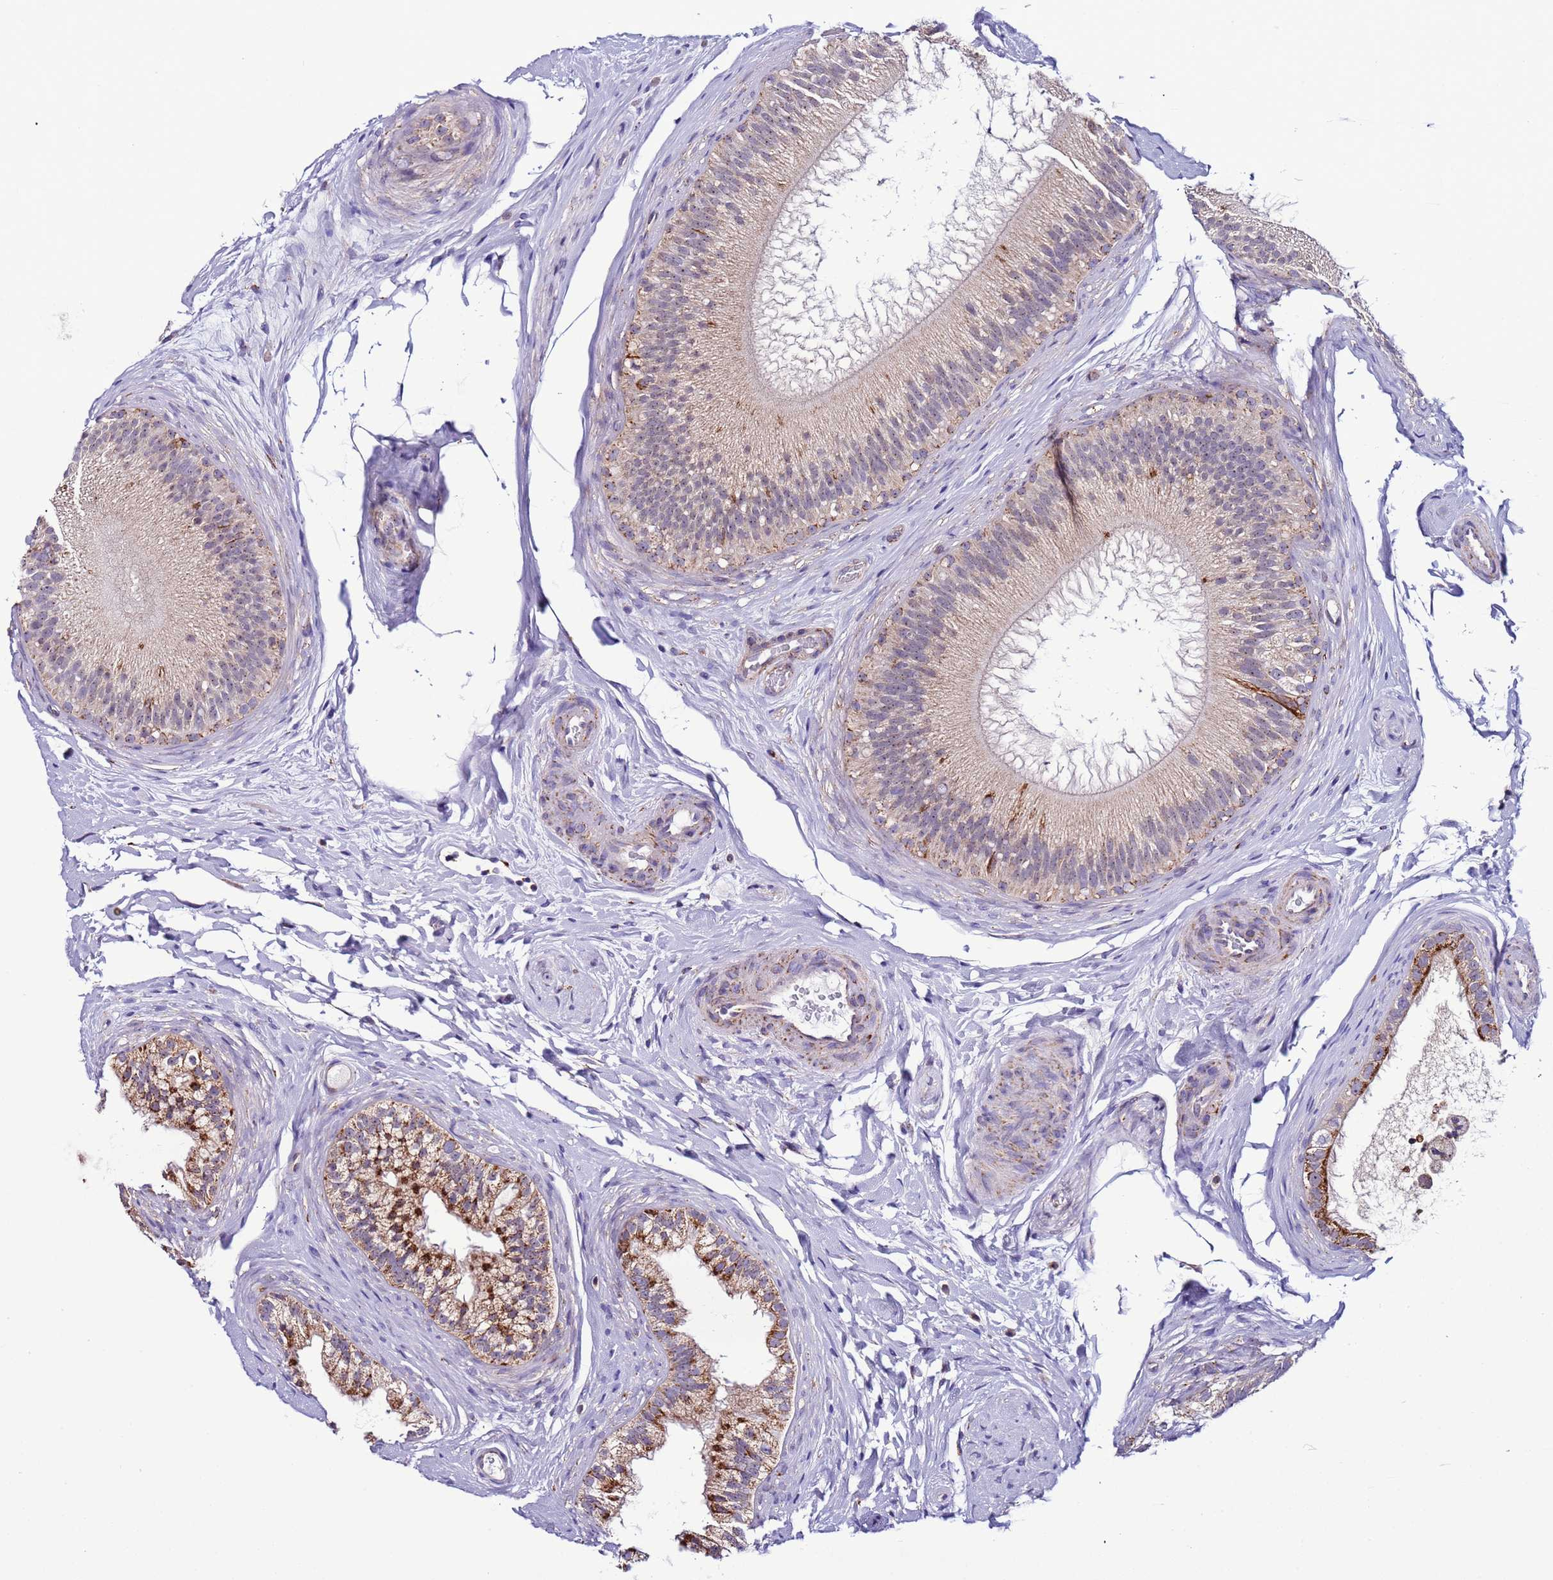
{"staining": {"intensity": "moderate", "quantity": "<25%", "location": "cytoplasmic/membranous"}, "tissue": "epididymis", "cell_type": "Glandular cells", "image_type": "normal", "snomed": [{"axis": "morphology", "description": "Normal tissue, NOS"}, {"axis": "topography", "description": "Epididymis"}], "caption": "This histopathology image demonstrates immunohistochemistry staining of unremarkable human epididymis, with low moderate cytoplasmic/membranous positivity in approximately <25% of glandular cells.", "gene": "UEVLD", "patient": {"sex": "male", "age": 45}}